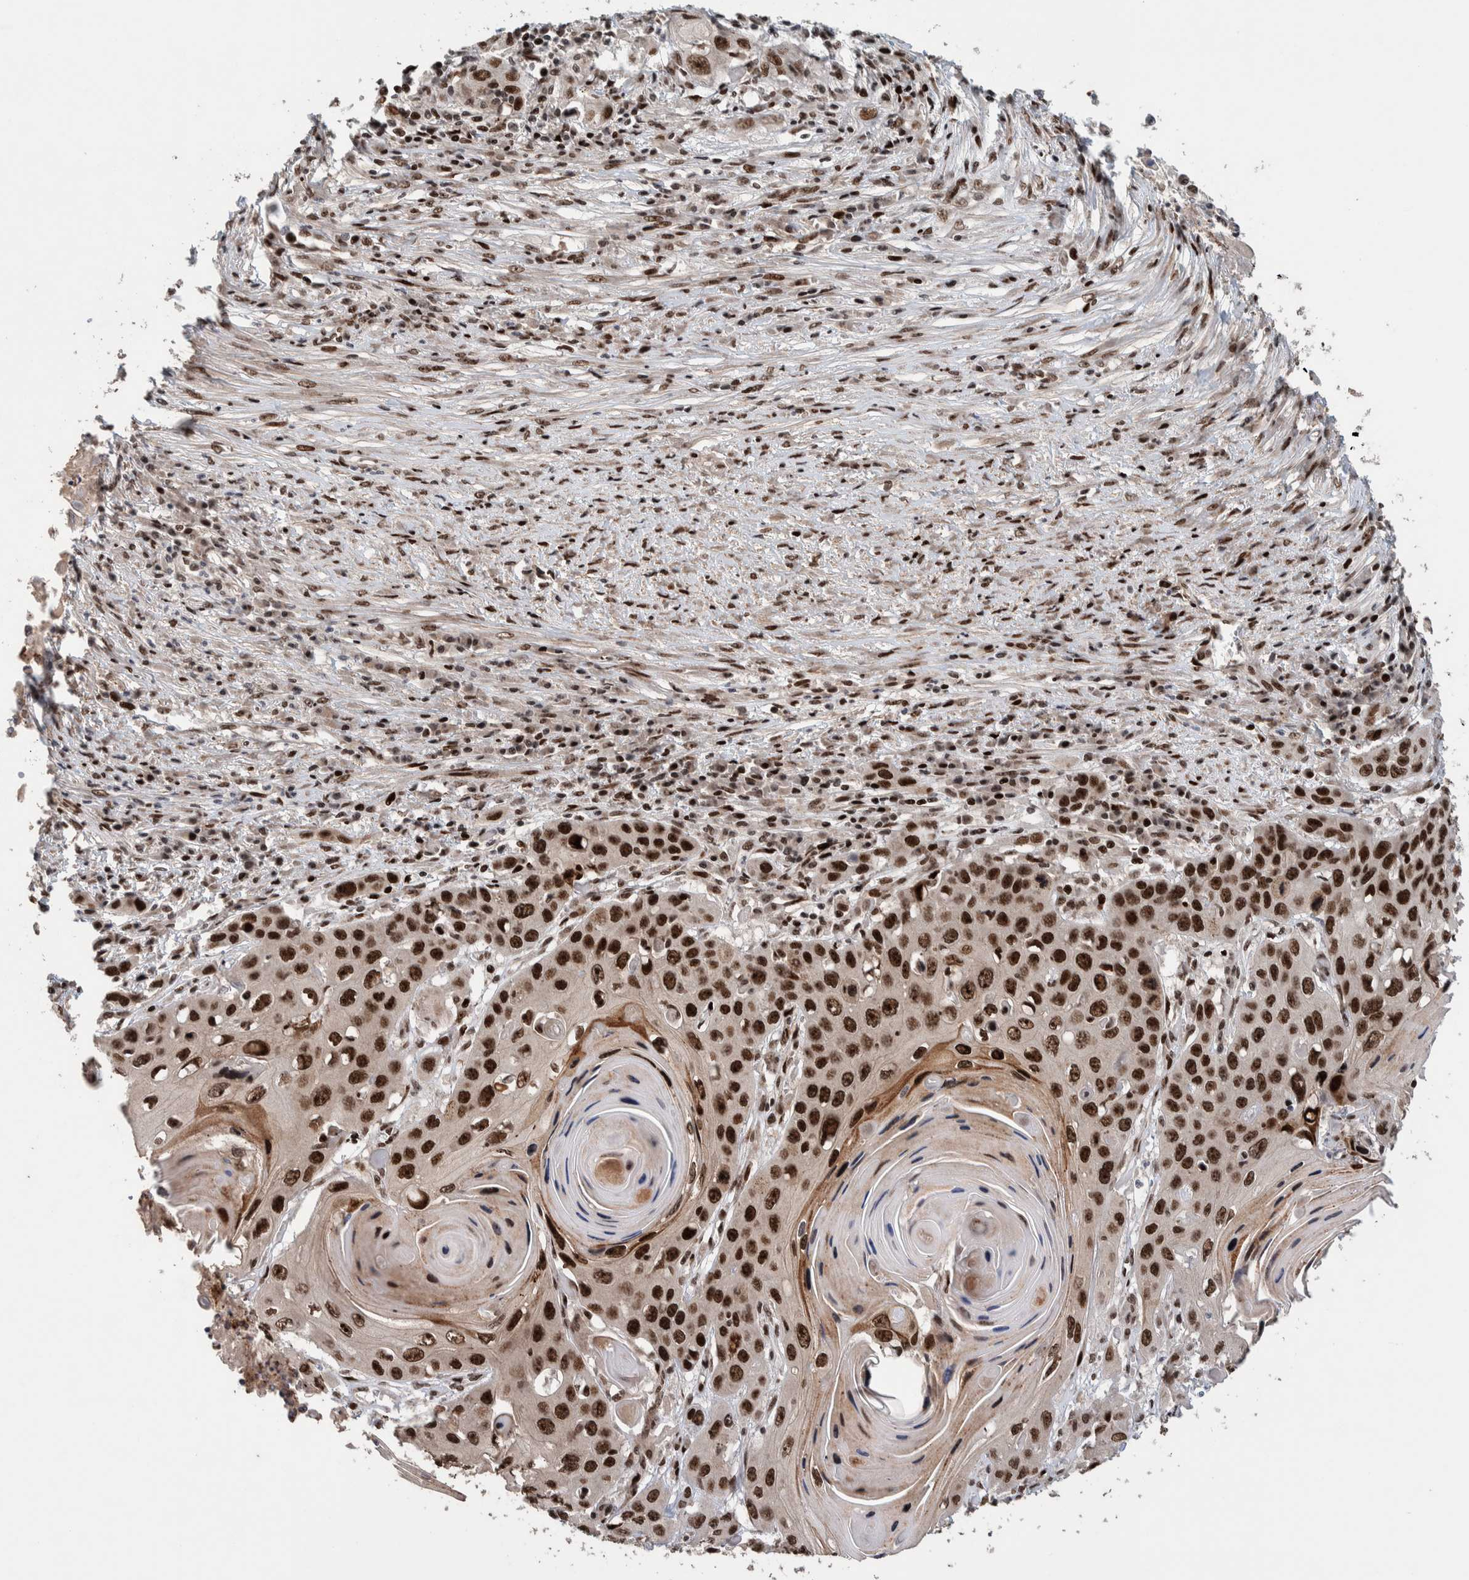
{"staining": {"intensity": "strong", "quantity": ">75%", "location": "nuclear"}, "tissue": "skin cancer", "cell_type": "Tumor cells", "image_type": "cancer", "snomed": [{"axis": "morphology", "description": "Squamous cell carcinoma, NOS"}, {"axis": "topography", "description": "Skin"}], "caption": "Immunohistochemistry (IHC) image of neoplastic tissue: skin cancer (squamous cell carcinoma) stained using IHC demonstrates high levels of strong protein expression localized specifically in the nuclear of tumor cells, appearing as a nuclear brown color.", "gene": "CHD4", "patient": {"sex": "male", "age": 55}}